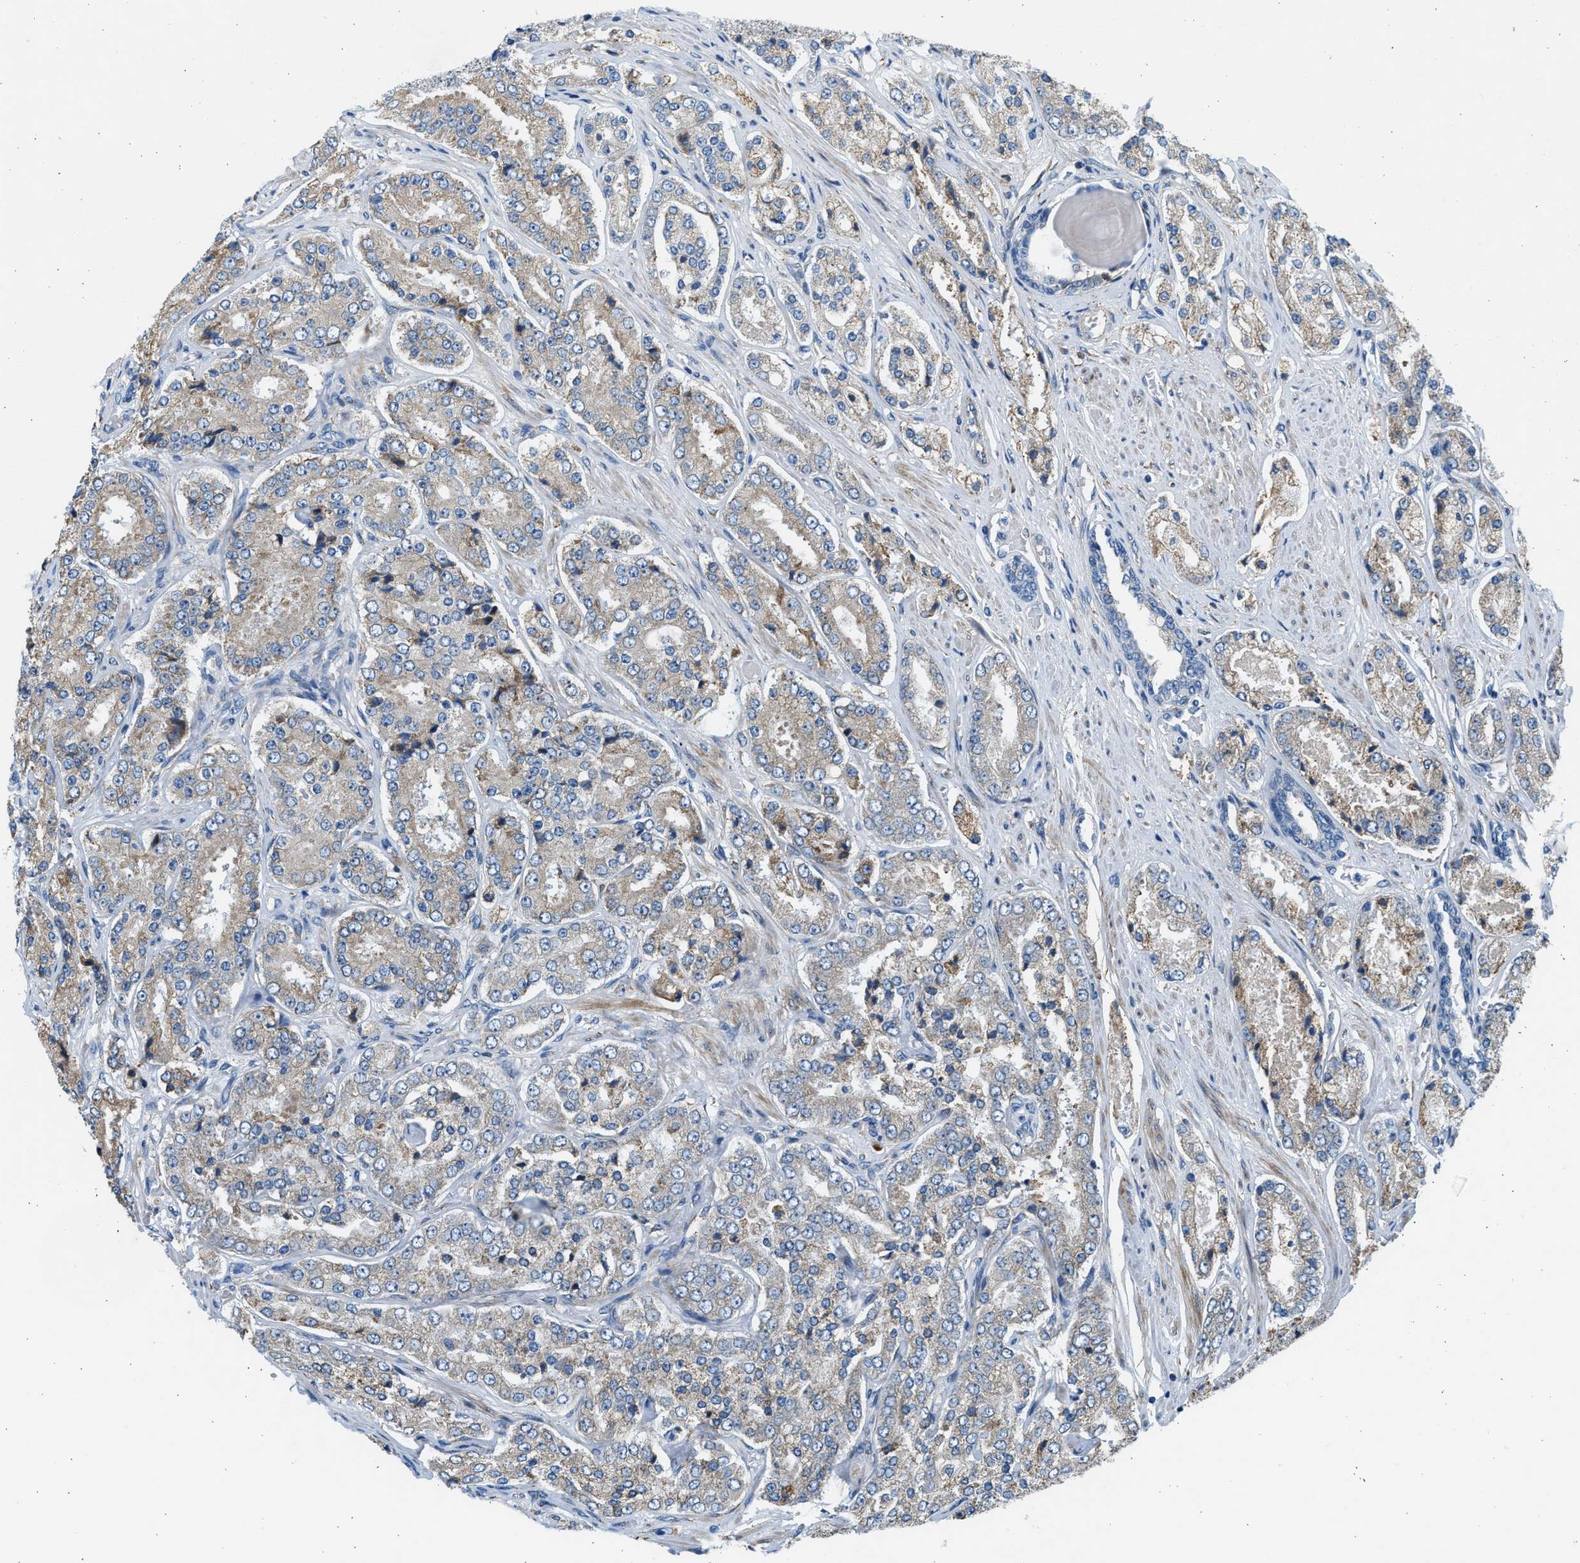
{"staining": {"intensity": "weak", "quantity": "<25%", "location": "cytoplasmic/membranous"}, "tissue": "prostate cancer", "cell_type": "Tumor cells", "image_type": "cancer", "snomed": [{"axis": "morphology", "description": "Adenocarcinoma, High grade"}, {"axis": "topography", "description": "Prostate"}], "caption": "The micrograph displays no significant expression in tumor cells of prostate cancer (high-grade adenocarcinoma).", "gene": "CNTN6", "patient": {"sex": "male", "age": 65}}